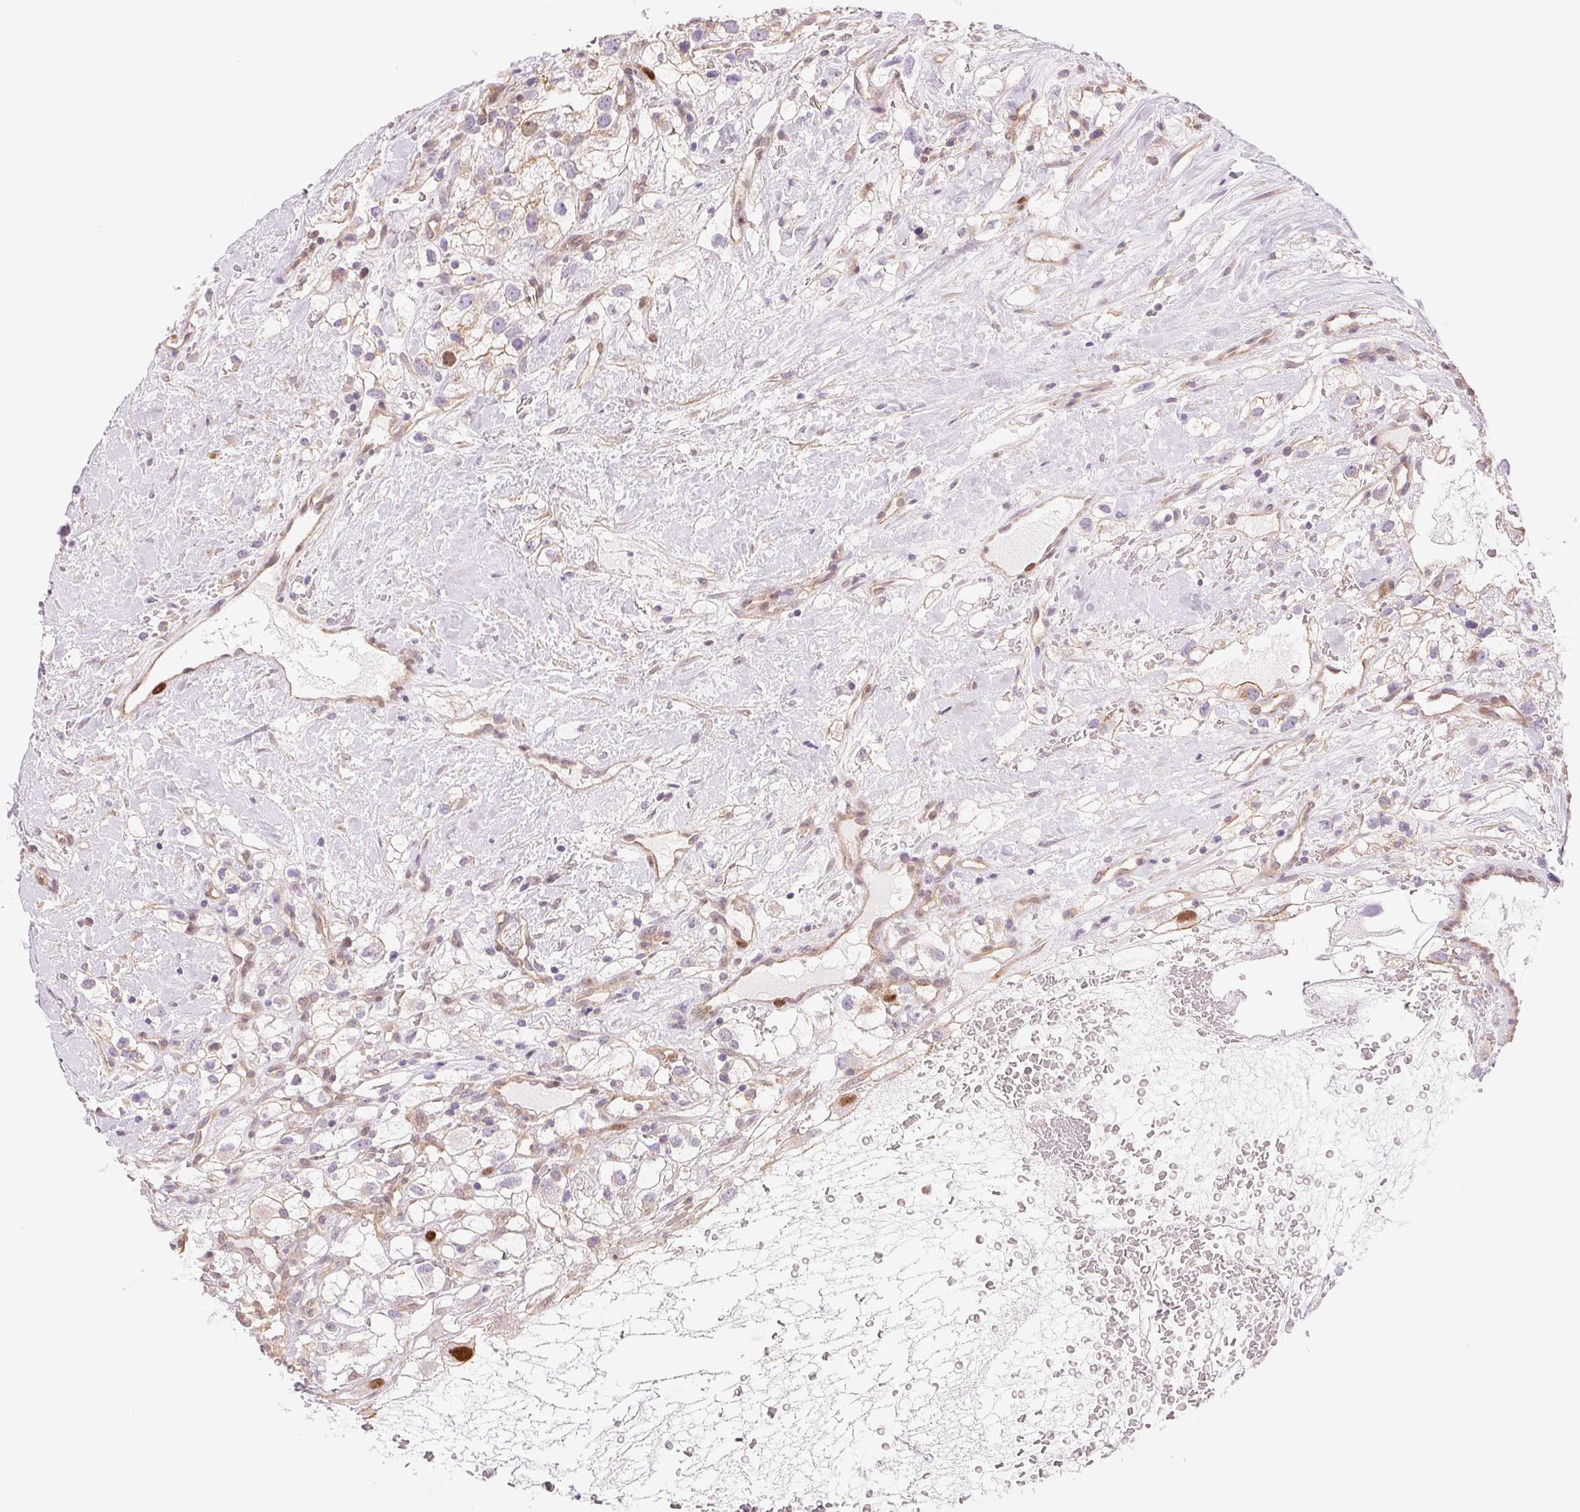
{"staining": {"intensity": "negative", "quantity": "none", "location": "none"}, "tissue": "renal cancer", "cell_type": "Tumor cells", "image_type": "cancer", "snomed": [{"axis": "morphology", "description": "Adenocarcinoma, NOS"}, {"axis": "topography", "description": "Kidney"}], "caption": "This is an IHC image of renal cancer. There is no positivity in tumor cells.", "gene": "SMTN", "patient": {"sex": "male", "age": 59}}